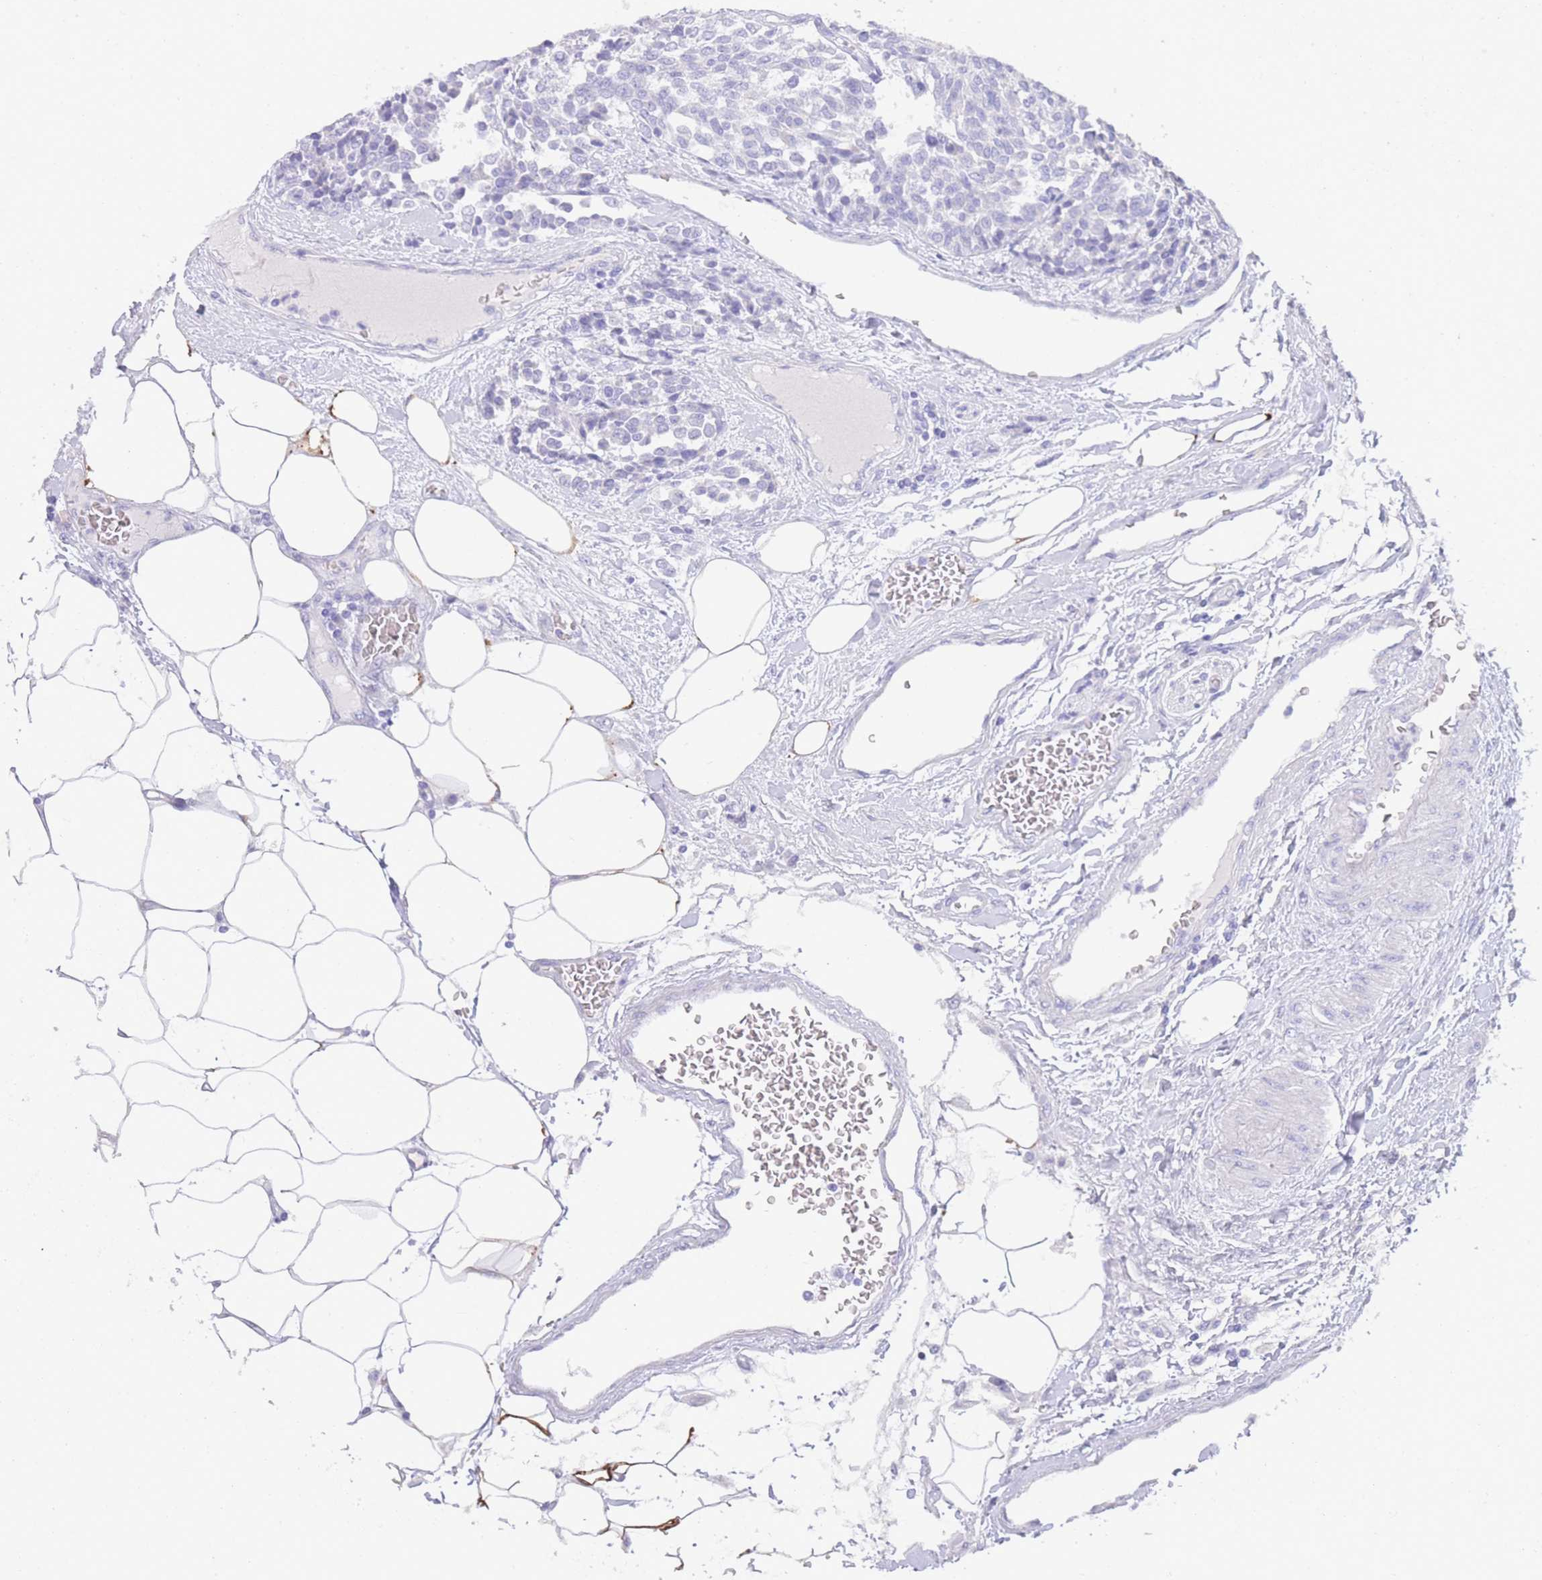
{"staining": {"intensity": "negative", "quantity": "none", "location": "none"}, "tissue": "carcinoid", "cell_type": "Tumor cells", "image_type": "cancer", "snomed": [{"axis": "morphology", "description": "Carcinoid, malignant, NOS"}, {"axis": "topography", "description": "Pancreas"}], "caption": "This image is of carcinoid stained with IHC to label a protein in brown with the nuclei are counter-stained blue. There is no expression in tumor cells.", "gene": "LRRC37A", "patient": {"sex": "female", "age": 54}}